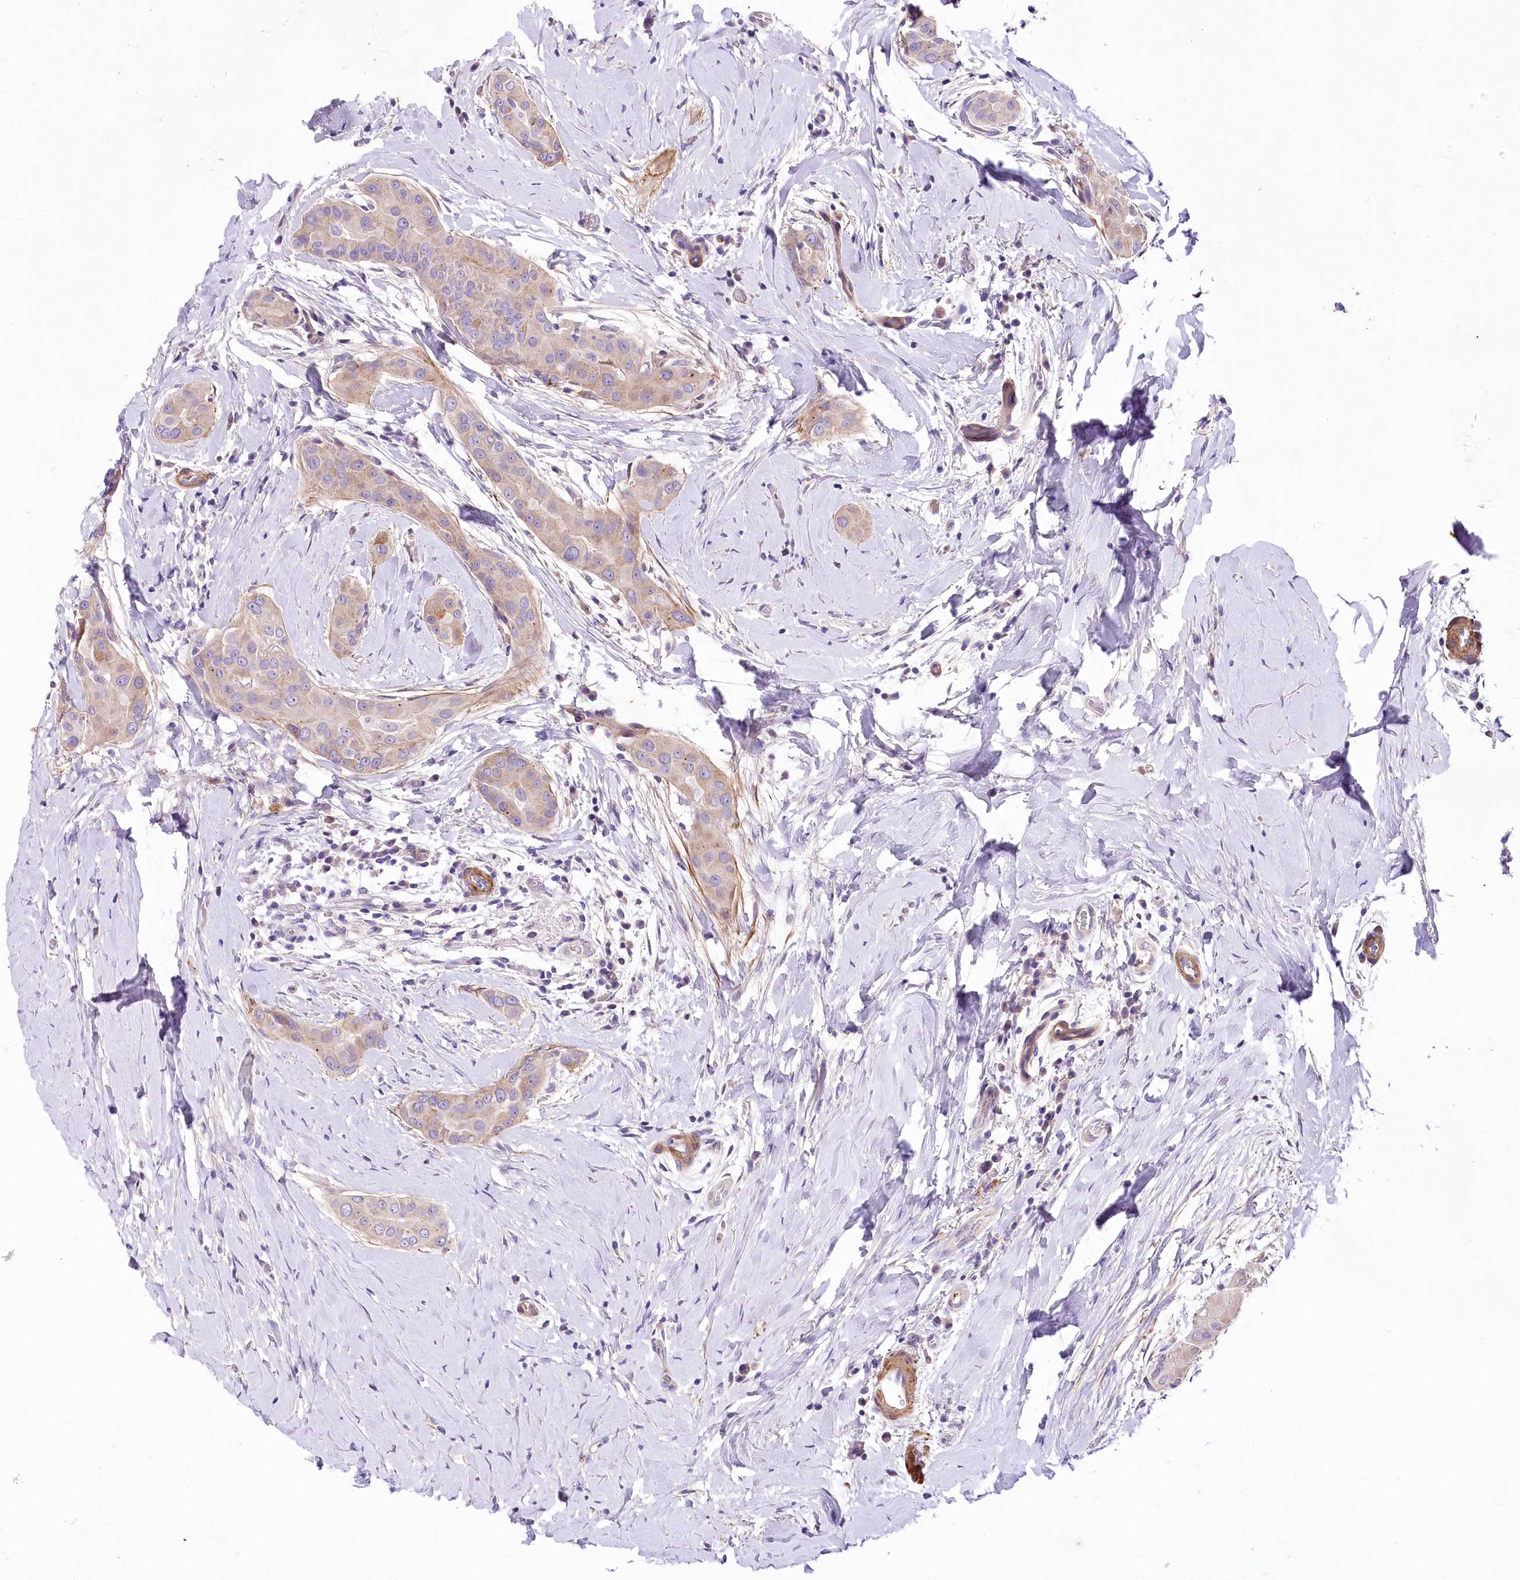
{"staining": {"intensity": "weak", "quantity": "<25%", "location": "cytoplasmic/membranous"}, "tissue": "thyroid cancer", "cell_type": "Tumor cells", "image_type": "cancer", "snomed": [{"axis": "morphology", "description": "Papillary adenocarcinoma, NOS"}, {"axis": "topography", "description": "Thyroid gland"}], "caption": "Immunohistochemistry (IHC) photomicrograph of human papillary adenocarcinoma (thyroid) stained for a protein (brown), which reveals no positivity in tumor cells.", "gene": "RDH16", "patient": {"sex": "male", "age": 33}}